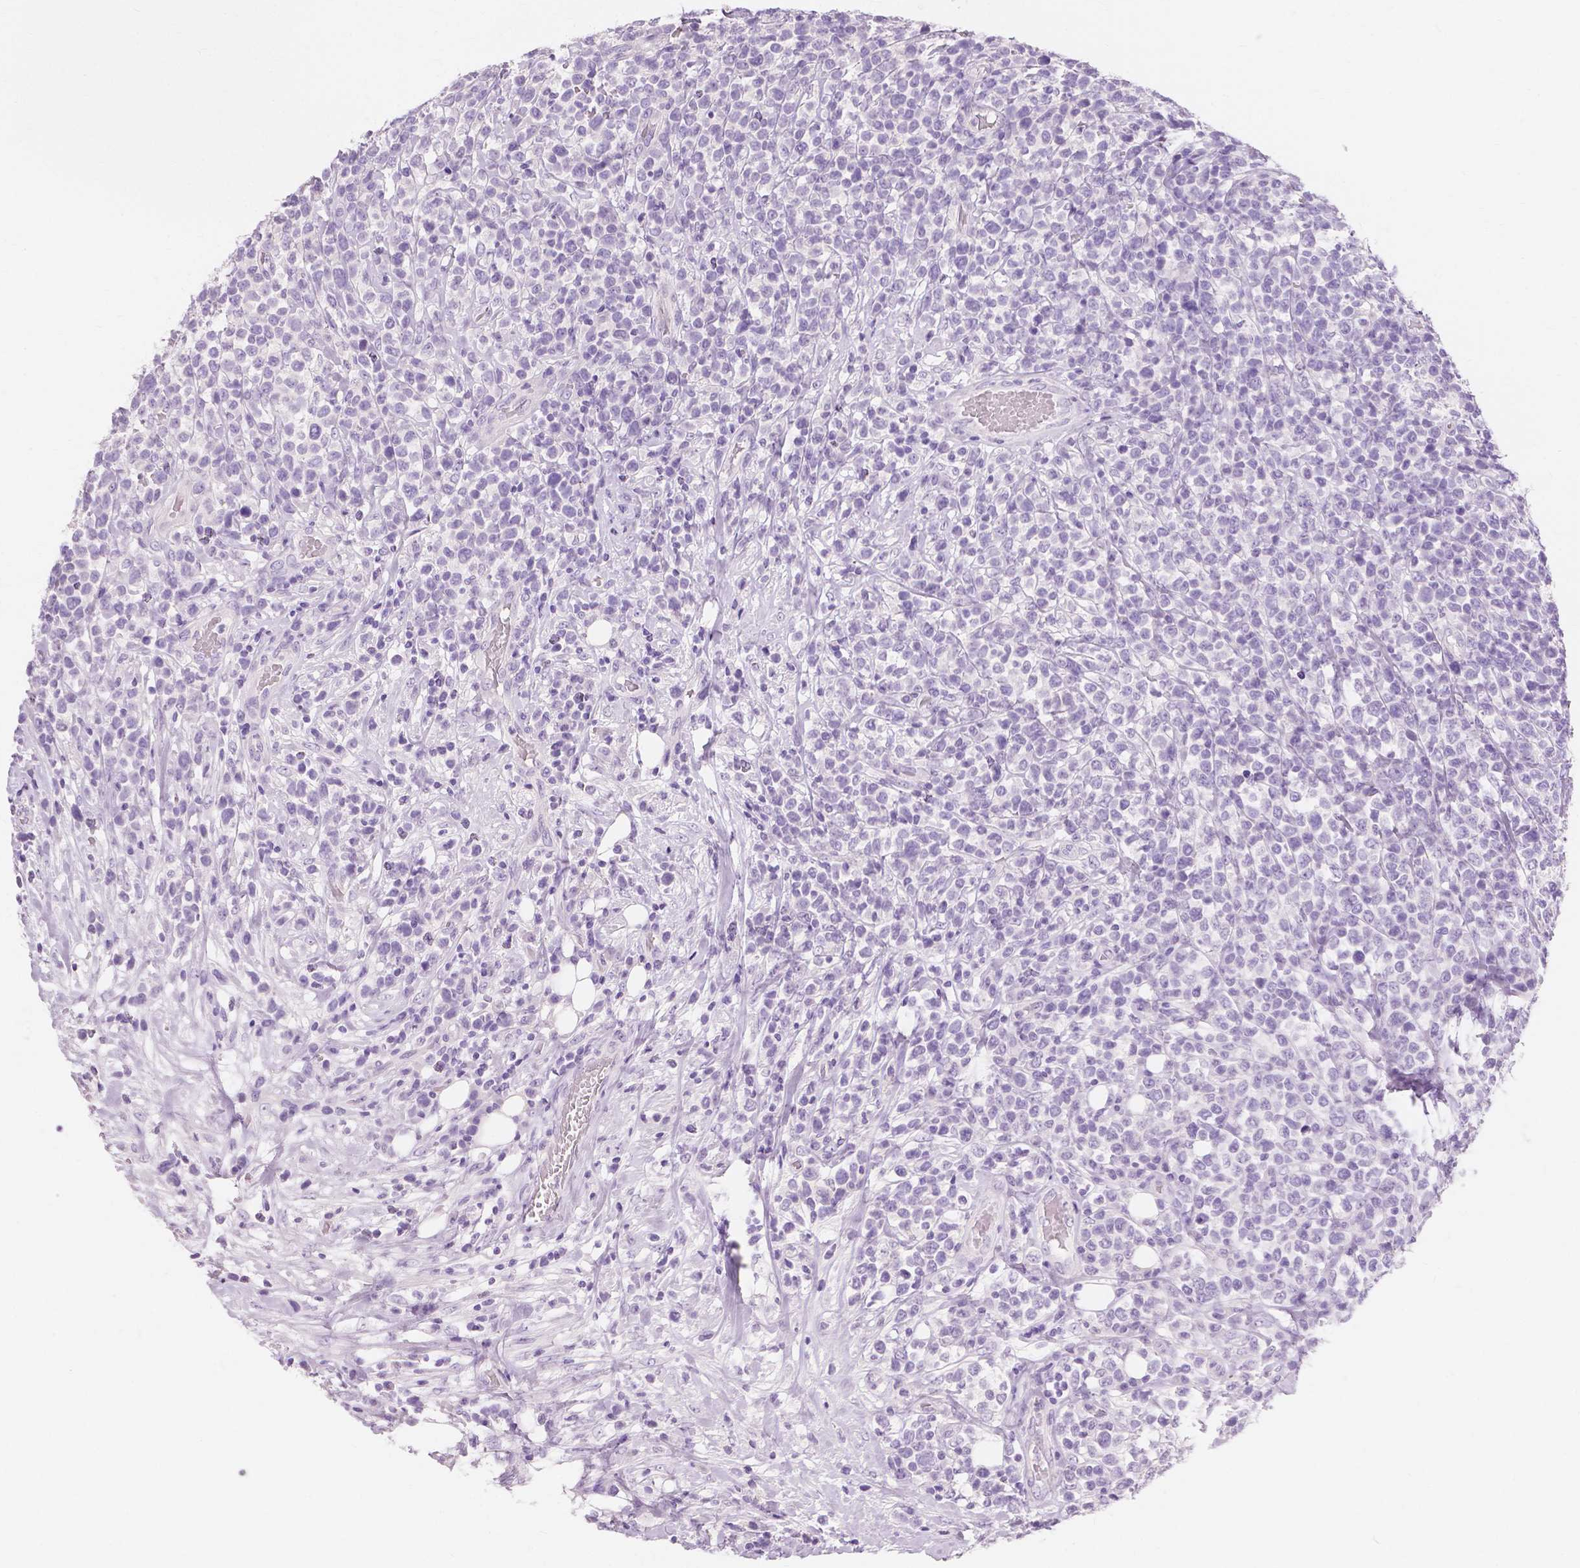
{"staining": {"intensity": "negative", "quantity": "none", "location": "none"}, "tissue": "lymphoma", "cell_type": "Tumor cells", "image_type": "cancer", "snomed": [{"axis": "morphology", "description": "Malignant lymphoma, non-Hodgkin's type, High grade"}, {"axis": "topography", "description": "Soft tissue"}], "caption": "Protein analysis of lymphoma shows no significant positivity in tumor cells. The staining is performed using DAB (3,3'-diaminobenzidine) brown chromogen with nuclei counter-stained in using hematoxylin.", "gene": "MUC12", "patient": {"sex": "female", "age": 56}}